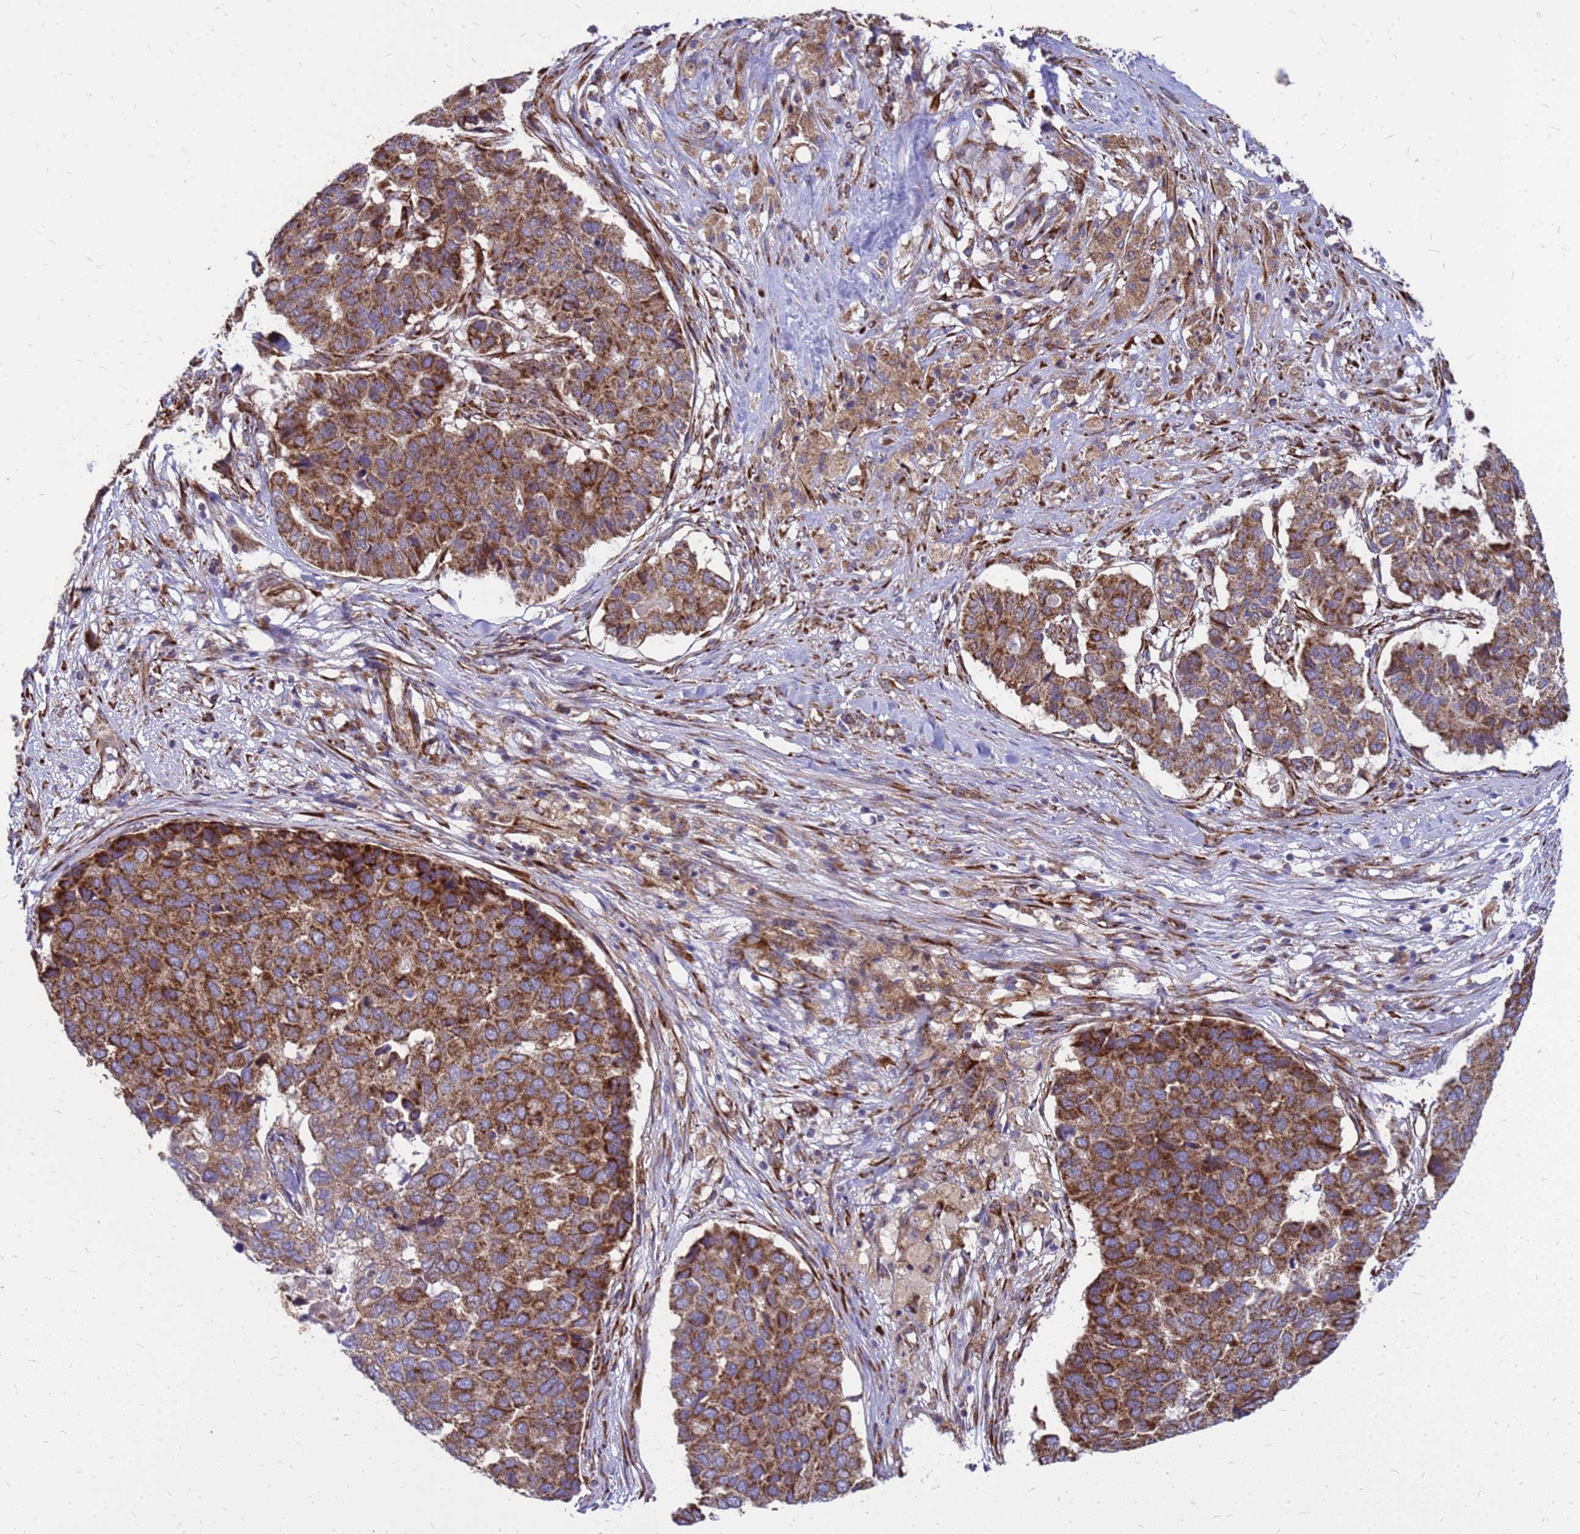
{"staining": {"intensity": "strong", "quantity": ">75%", "location": "cytoplasmic/membranous"}, "tissue": "pancreatic cancer", "cell_type": "Tumor cells", "image_type": "cancer", "snomed": [{"axis": "morphology", "description": "Adenocarcinoma, NOS"}, {"axis": "topography", "description": "Pancreas"}], "caption": "Immunohistochemistry (IHC) staining of adenocarcinoma (pancreatic), which exhibits high levels of strong cytoplasmic/membranous positivity in about >75% of tumor cells indicating strong cytoplasmic/membranous protein positivity. The staining was performed using DAB (brown) for protein detection and nuclei were counterstained in hematoxylin (blue).", "gene": "FSTL4", "patient": {"sex": "male", "age": 50}}